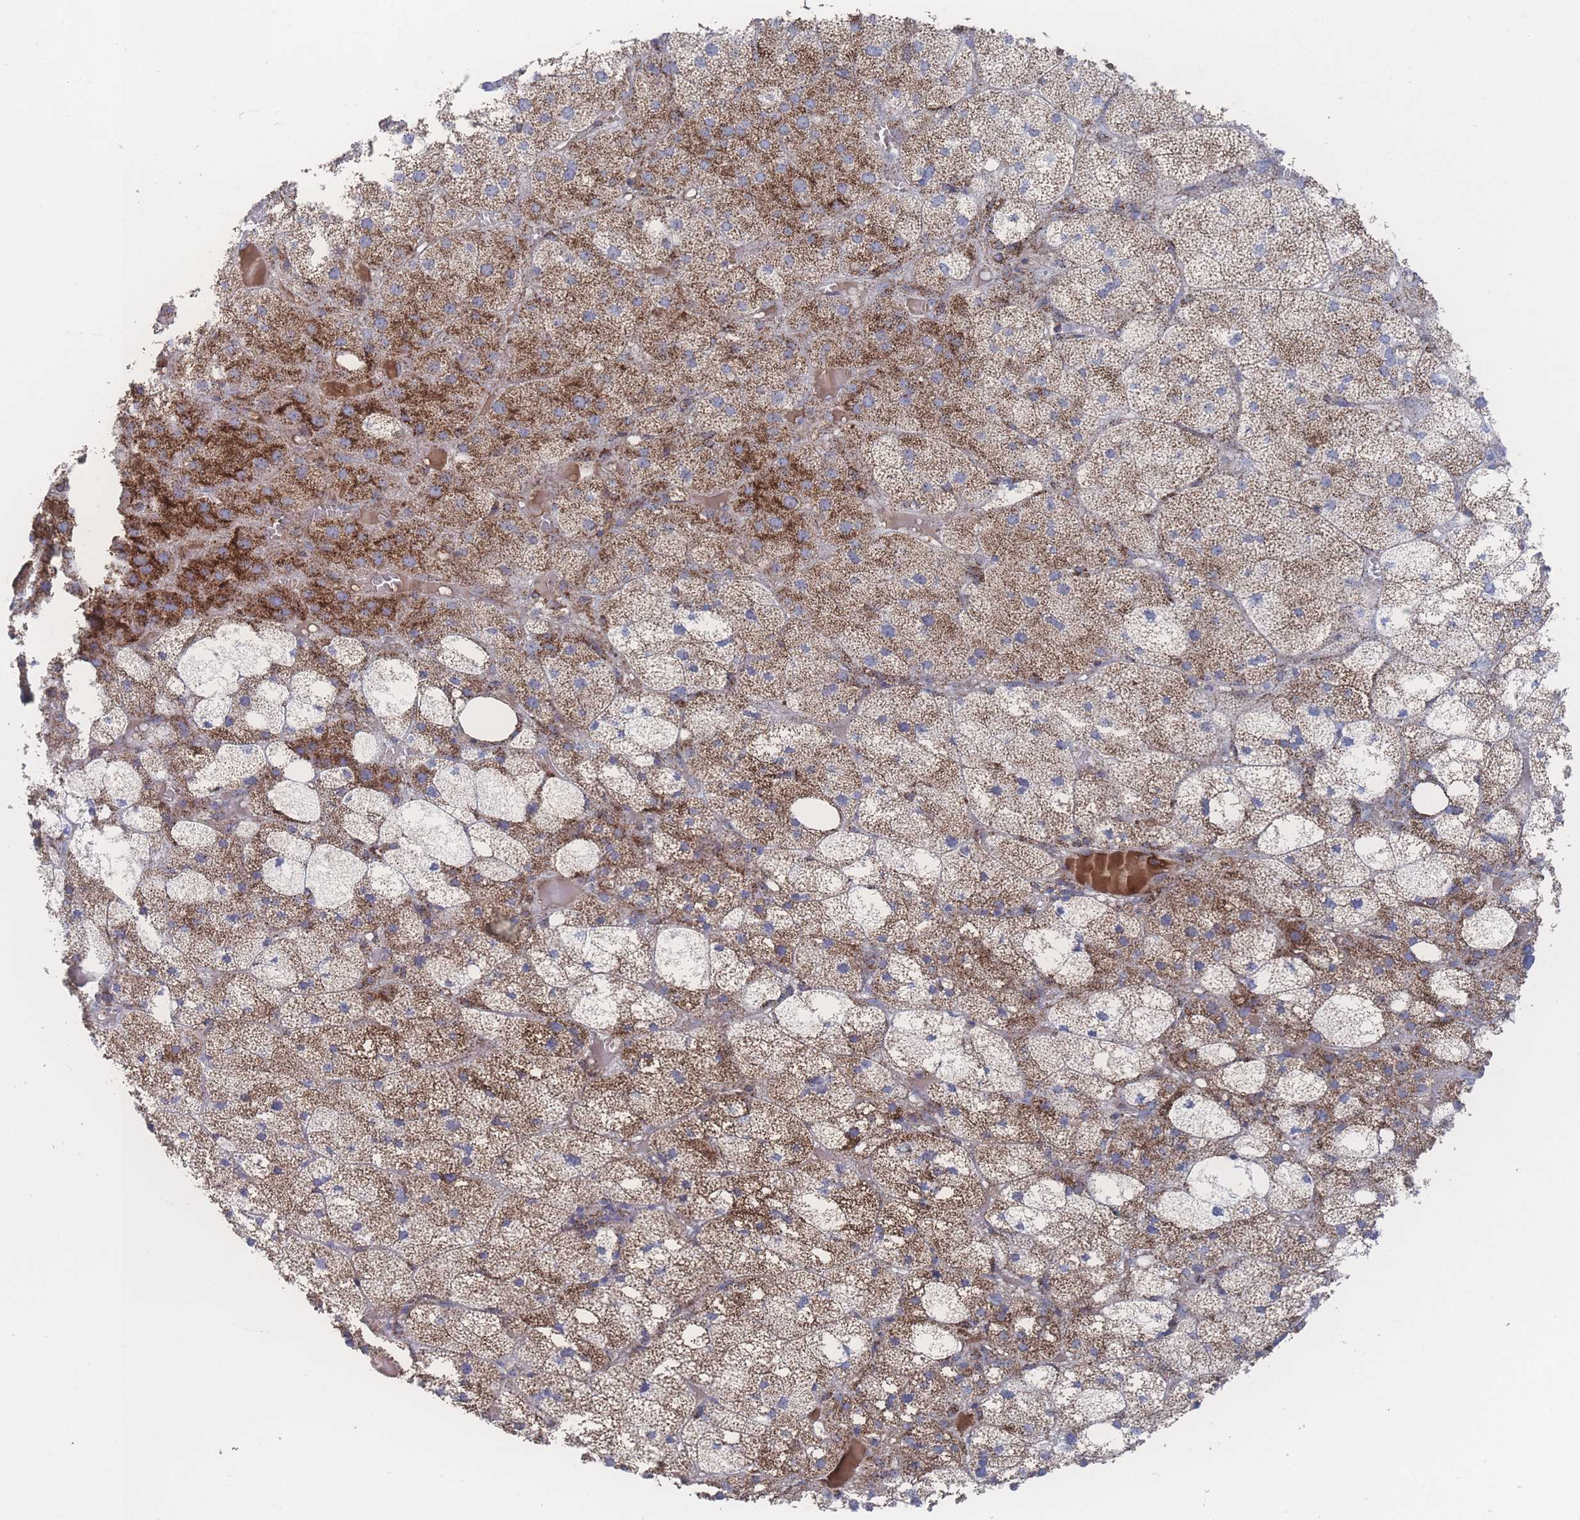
{"staining": {"intensity": "strong", "quantity": "25%-75%", "location": "cytoplasmic/membranous"}, "tissue": "adrenal gland", "cell_type": "Glandular cells", "image_type": "normal", "snomed": [{"axis": "morphology", "description": "Normal tissue, NOS"}, {"axis": "topography", "description": "Adrenal gland"}], "caption": "This micrograph exhibits immunohistochemistry staining of normal human adrenal gland, with high strong cytoplasmic/membranous expression in approximately 25%-75% of glandular cells.", "gene": "PEX14", "patient": {"sex": "female", "age": 61}}